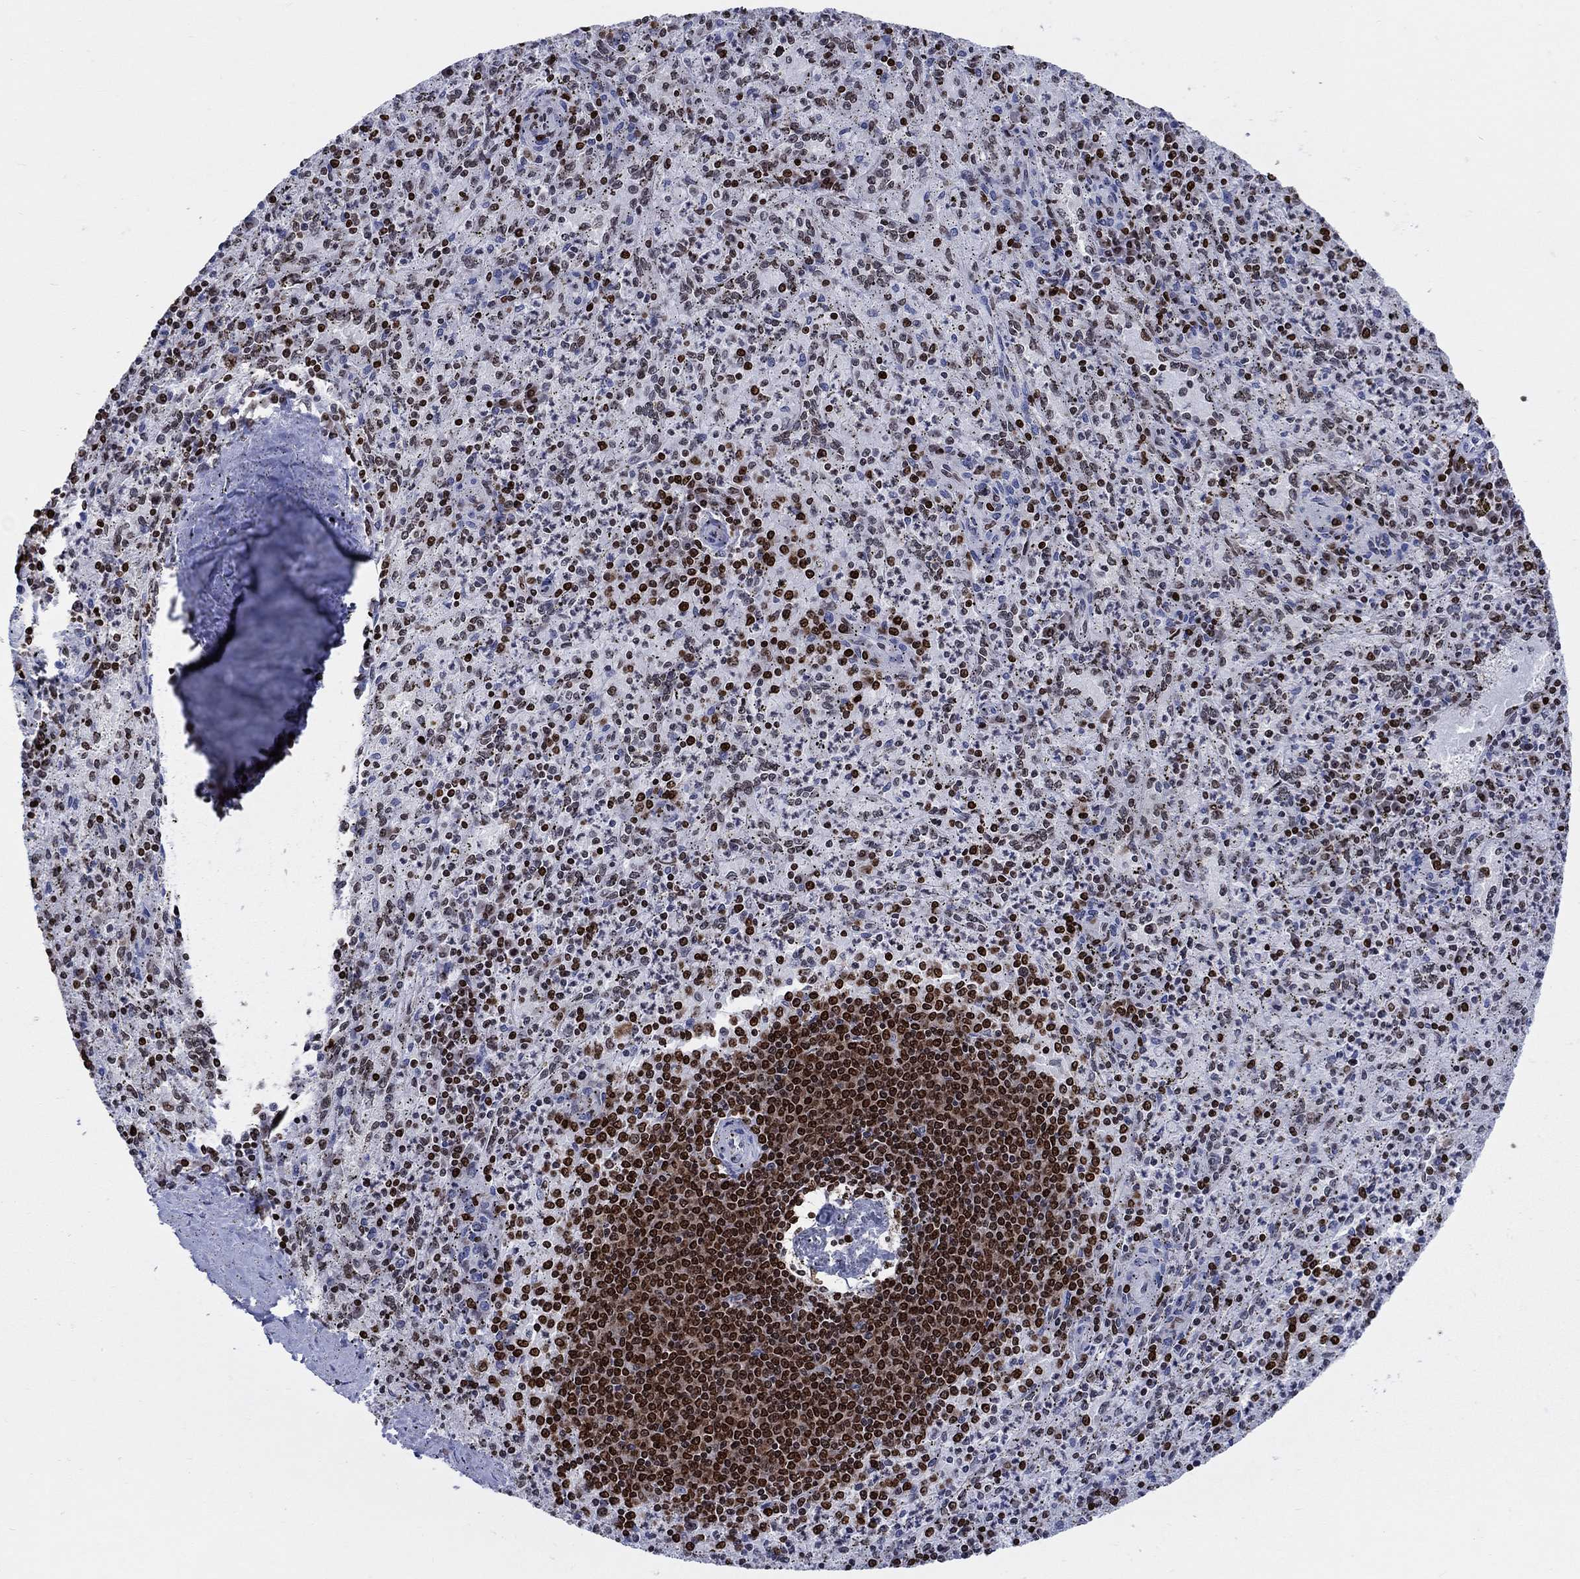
{"staining": {"intensity": "strong", "quantity": "<25%", "location": "nuclear"}, "tissue": "spleen", "cell_type": "Cells in red pulp", "image_type": "normal", "snomed": [{"axis": "morphology", "description": "Normal tissue, NOS"}, {"axis": "topography", "description": "Spleen"}], "caption": "A high-resolution image shows immunohistochemistry (IHC) staining of benign spleen, which exhibits strong nuclear positivity in approximately <25% of cells in red pulp.", "gene": "HMGA1", "patient": {"sex": "male", "age": 60}}